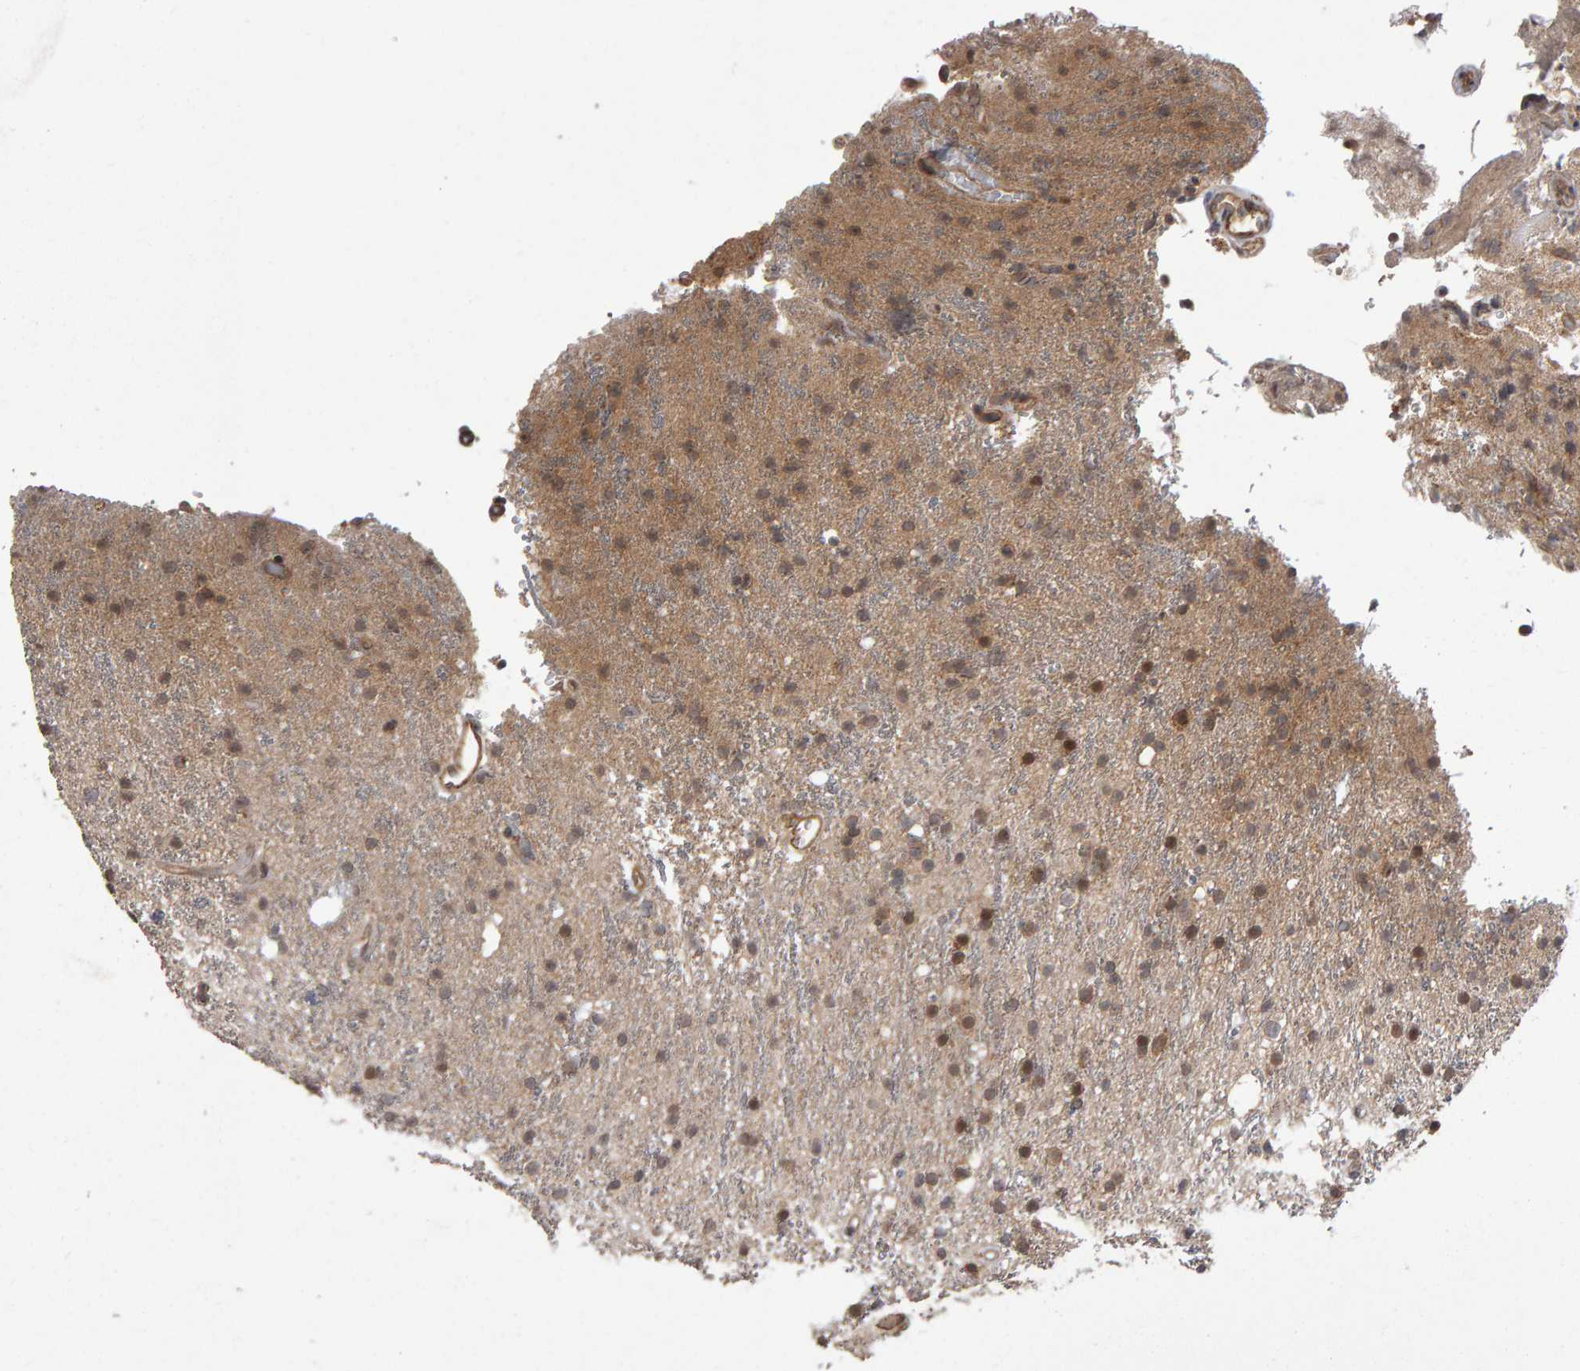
{"staining": {"intensity": "weak", "quantity": ">75%", "location": "cytoplasmic/membranous"}, "tissue": "glioma", "cell_type": "Tumor cells", "image_type": "cancer", "snomed": [{"axis": "morphology", "description": "Glioma, malignant, High grade"}, {"axis": "topography", "description": "Brain"}], "caption": "Protein expression analysis of glioma exhibits weak cytoplasmic/membranous staining in approximately >75% of tumor cells.", "gene": "SCRIB", "patient": {"sex": "male", "age": 47}}